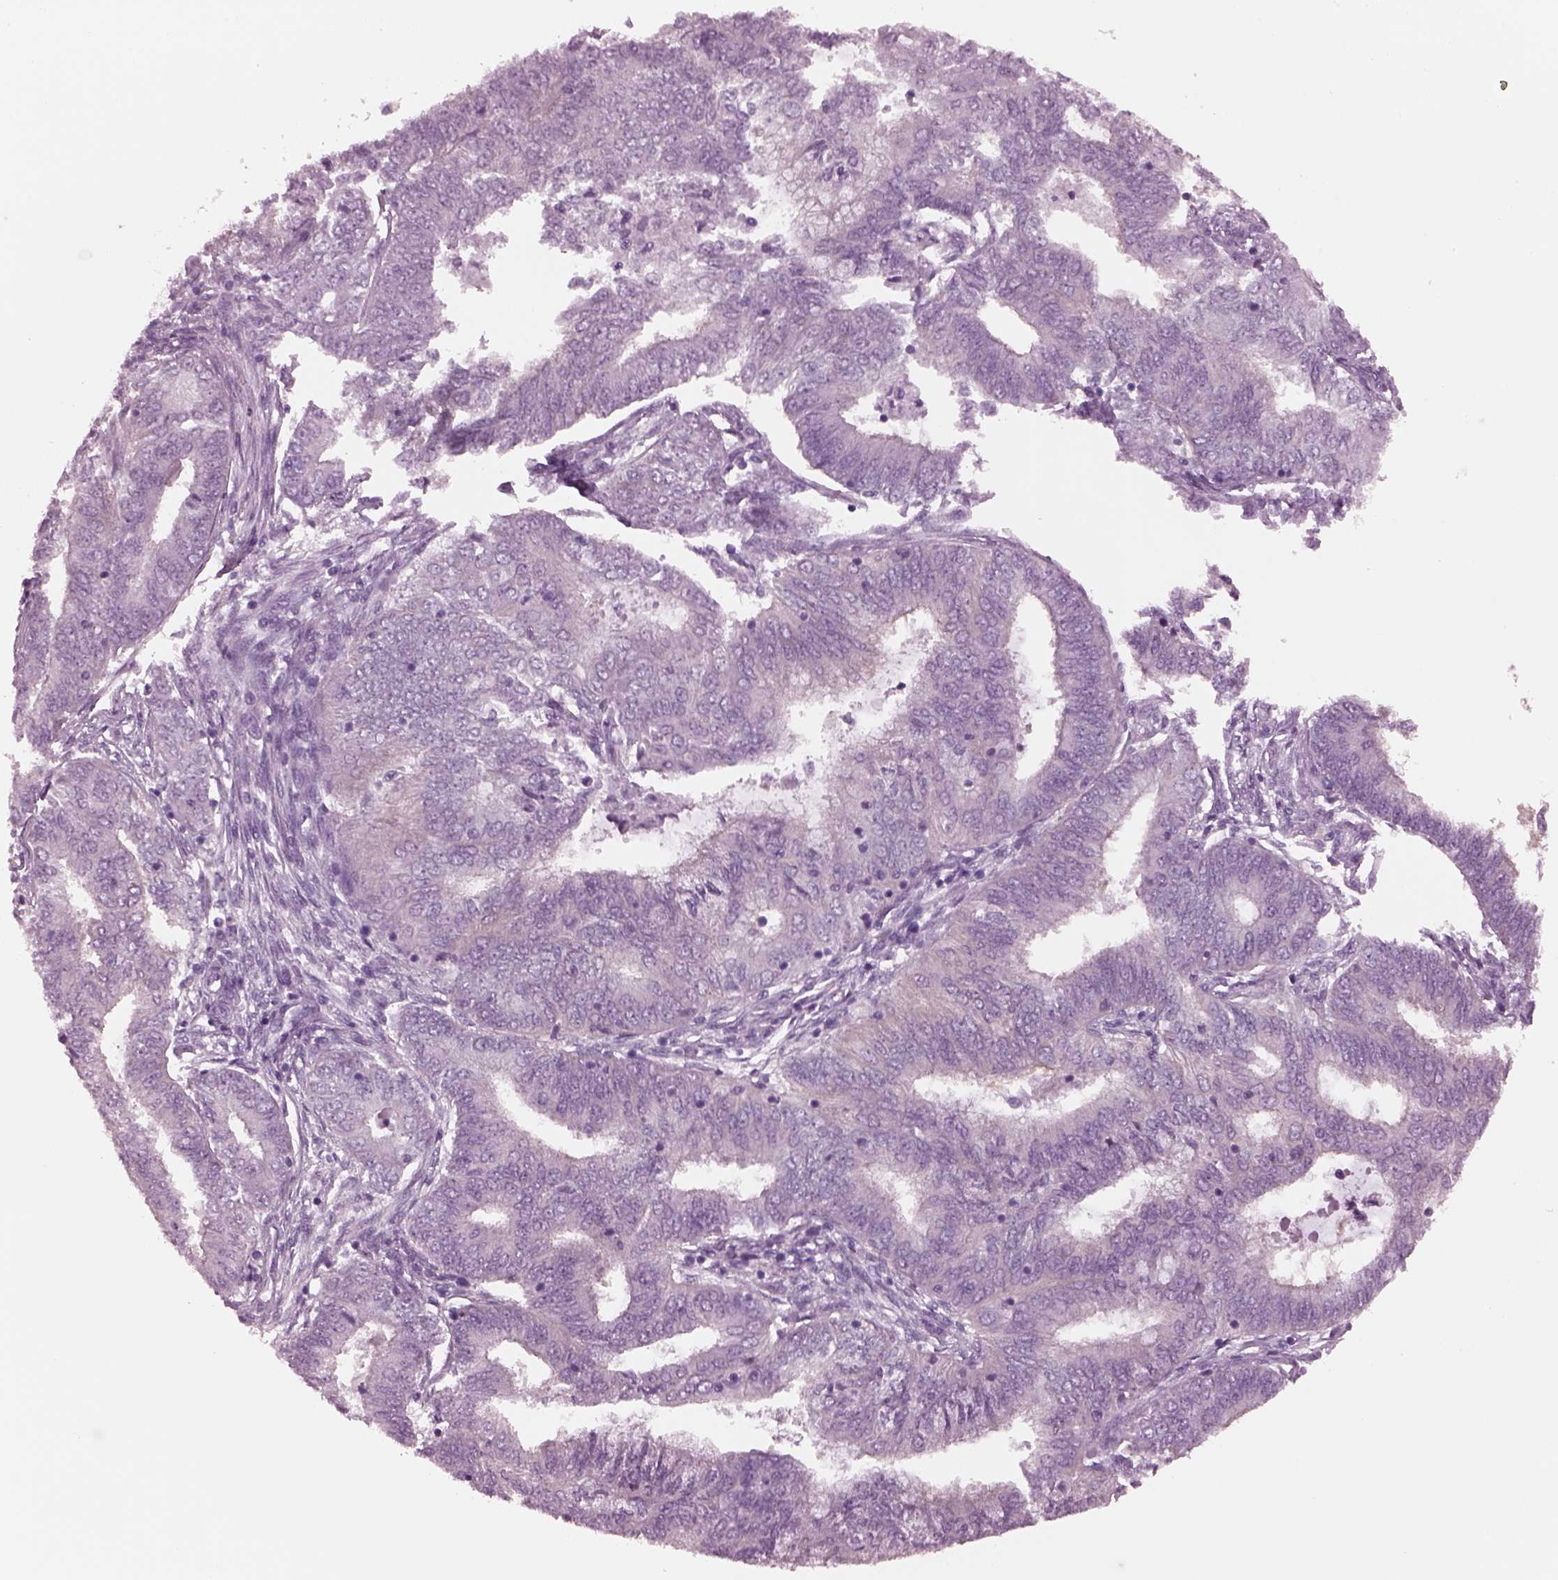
{"staining": {"intensity": "negative", "quantity": "none", "location": "none"}, "tissue": "endometrial cancer", "cell_type": "Tumor cells", "image_type": "cancer", "snomed": [{"axis": "morphology", "description": "Adenocarcinoma, NOS"}, {"axis": "topography", "description": "Endometrium"}], "caption": "Adenocarcinoma (endometrial) was stained to show a protein in brown. There is no significant positivity in tumor cells. (DAB immunohistochemistry (IHC), high magnification).", "gene": "SHTN1", "patient": {"sex": "female", "age": 62}}